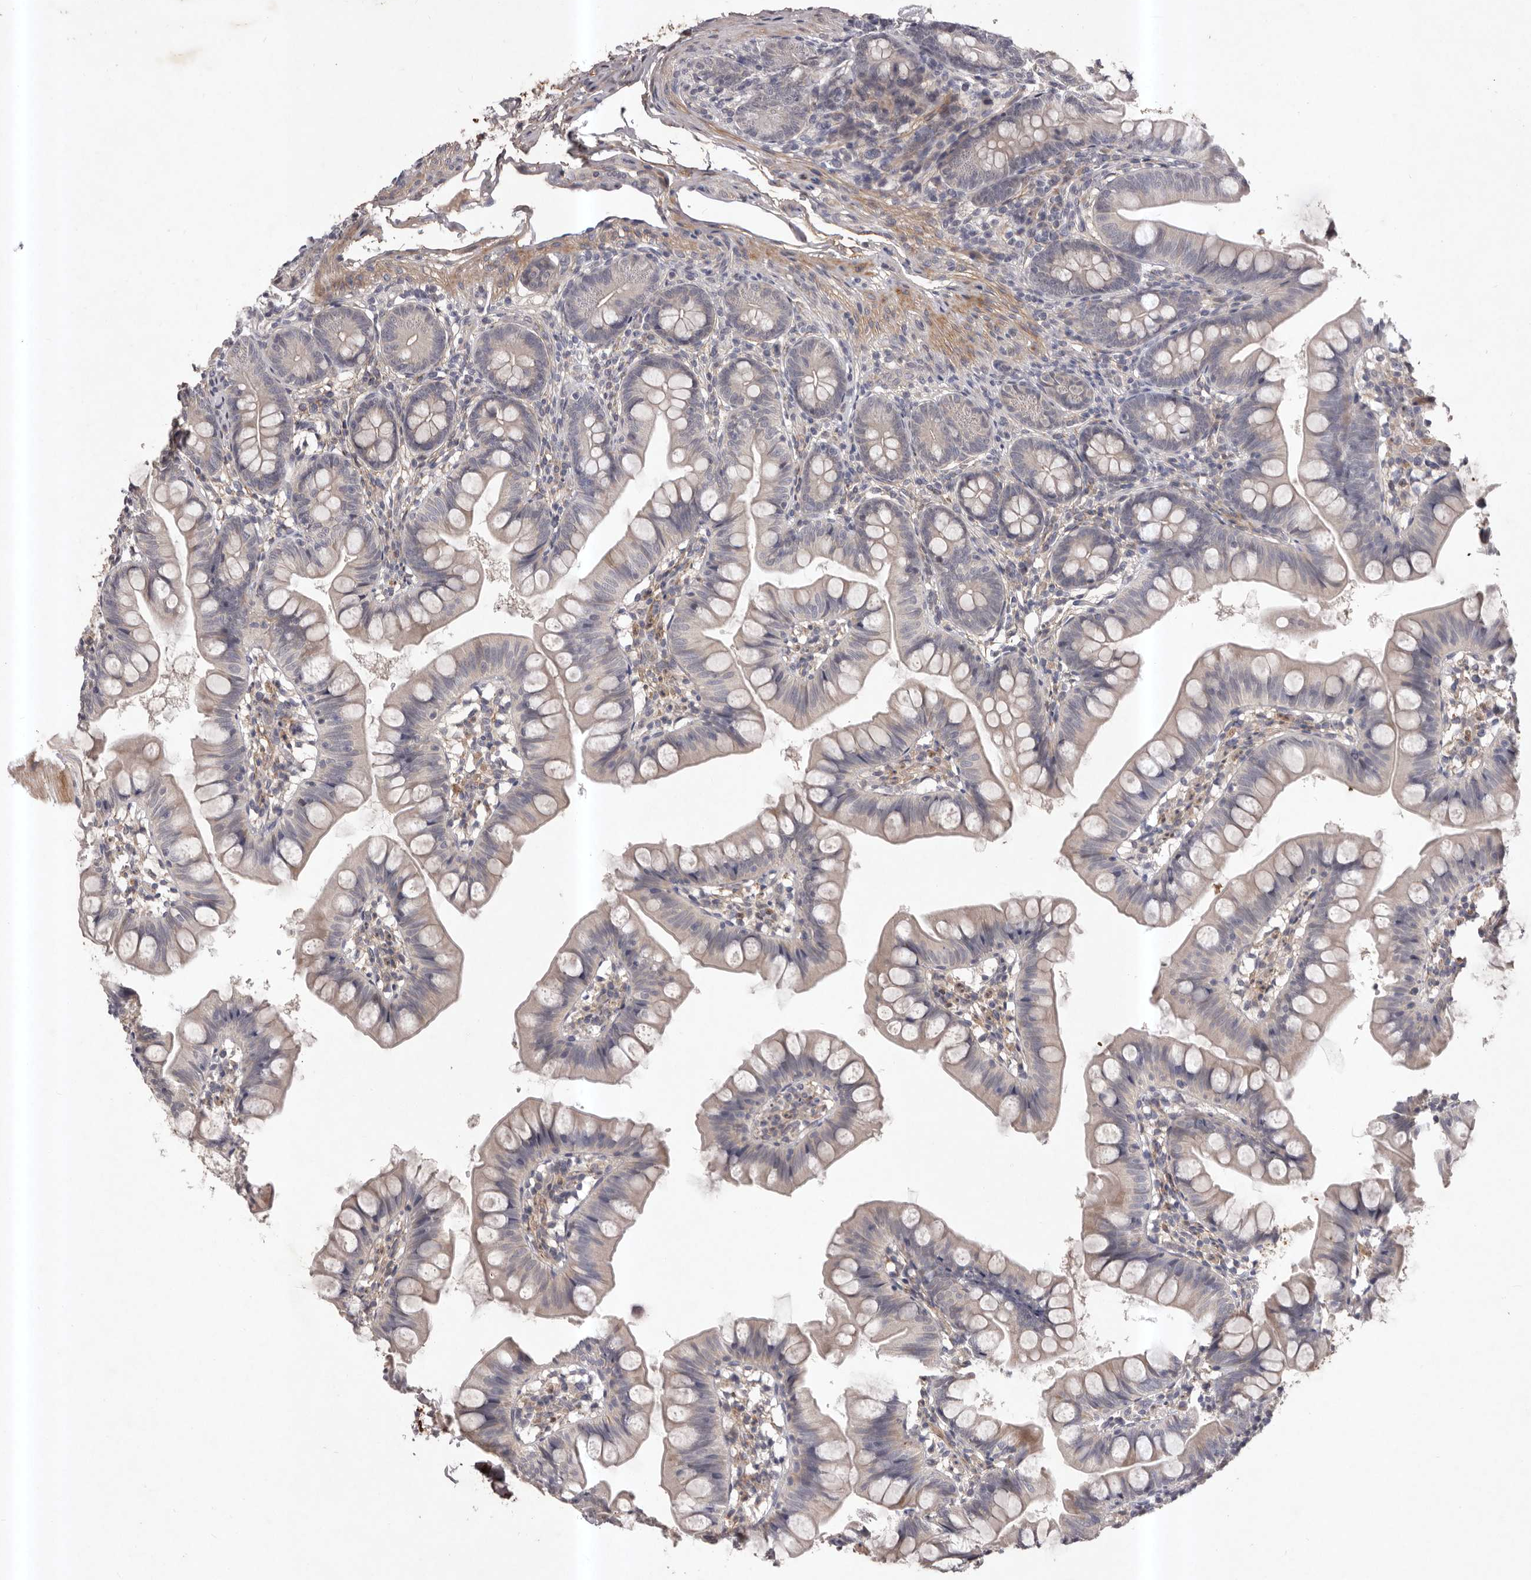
{"staining": {"intensity": "negative", "quantity": "none", "location": "none"}, "tissue": "small intestine", "cell_type": "Glandular cells", "image_type": "normal", "snomed": [{"axis": "morphology", "description": "Normal tissue, NOS"}, {"axis": "topography", "description": "Small intestine"}], "caption": "IHC of unremarkable small intestine exhibits no staining in glandular cells.", "gene": "HBS1L", "patient": {"sex": "male", "age": 7}}